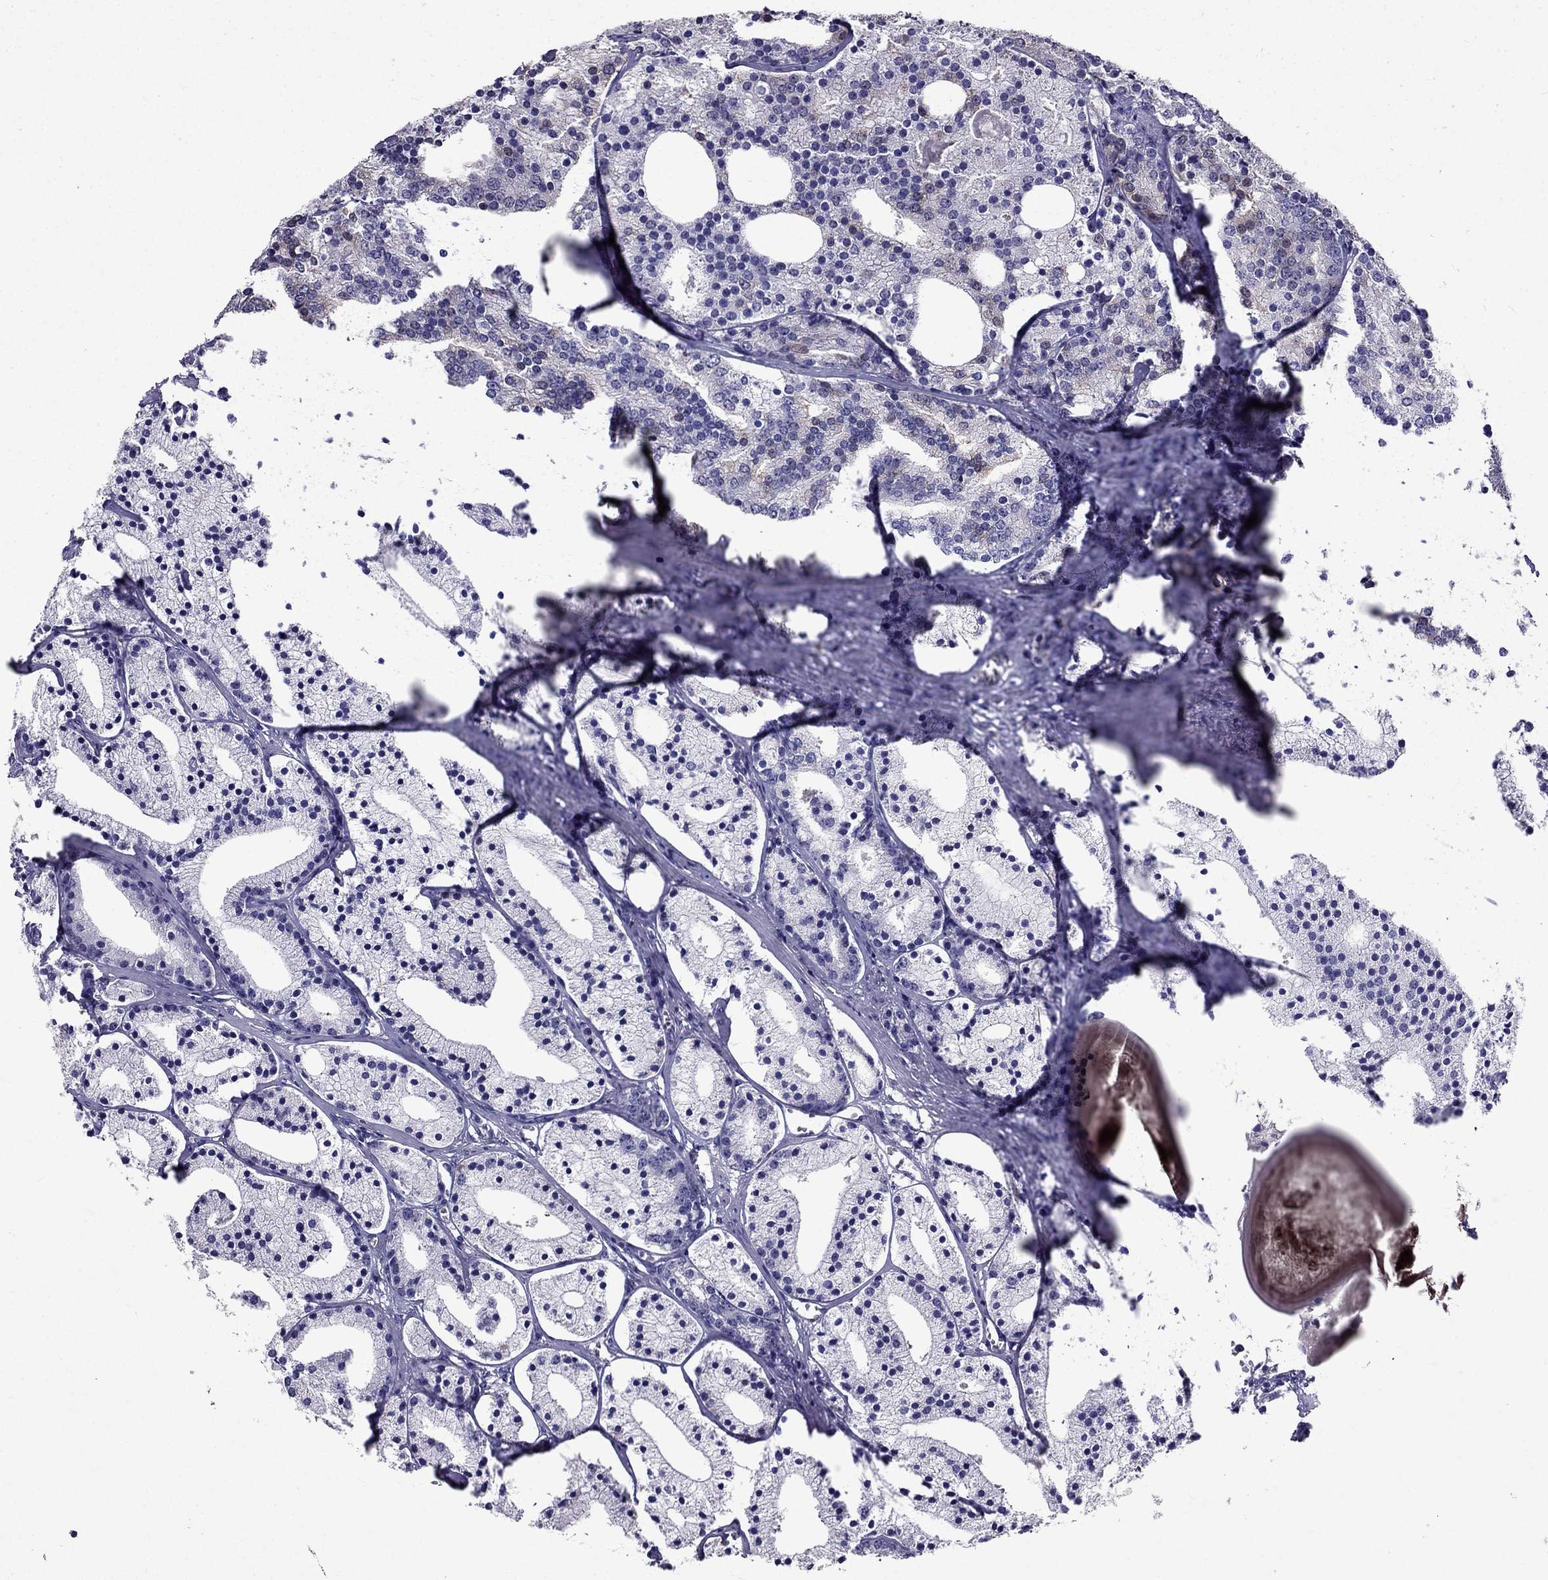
{"staining": {"intensity": "negative", "quantity": "none", "location": "none"}, "tissue": "prostate cancer", "cell_type": "Tumor cells", "image_type": "cancer", "snomed": [{"axis": "morphology", "description": "Adenocarcinoma, NOS"}, {"axis": "topography", "description": "Prostate"}], "caption": "DAB immunohistochemical staining of human prostate cancer shows no significant expression in tumor cells. (Stains: DAB immunohistochemistry with hematoxylin counter stain, Microscopy: brightfield microscopy at high magnification).", "gene": "DUSP15", "patient": {"sex": "male", "age": 69}}